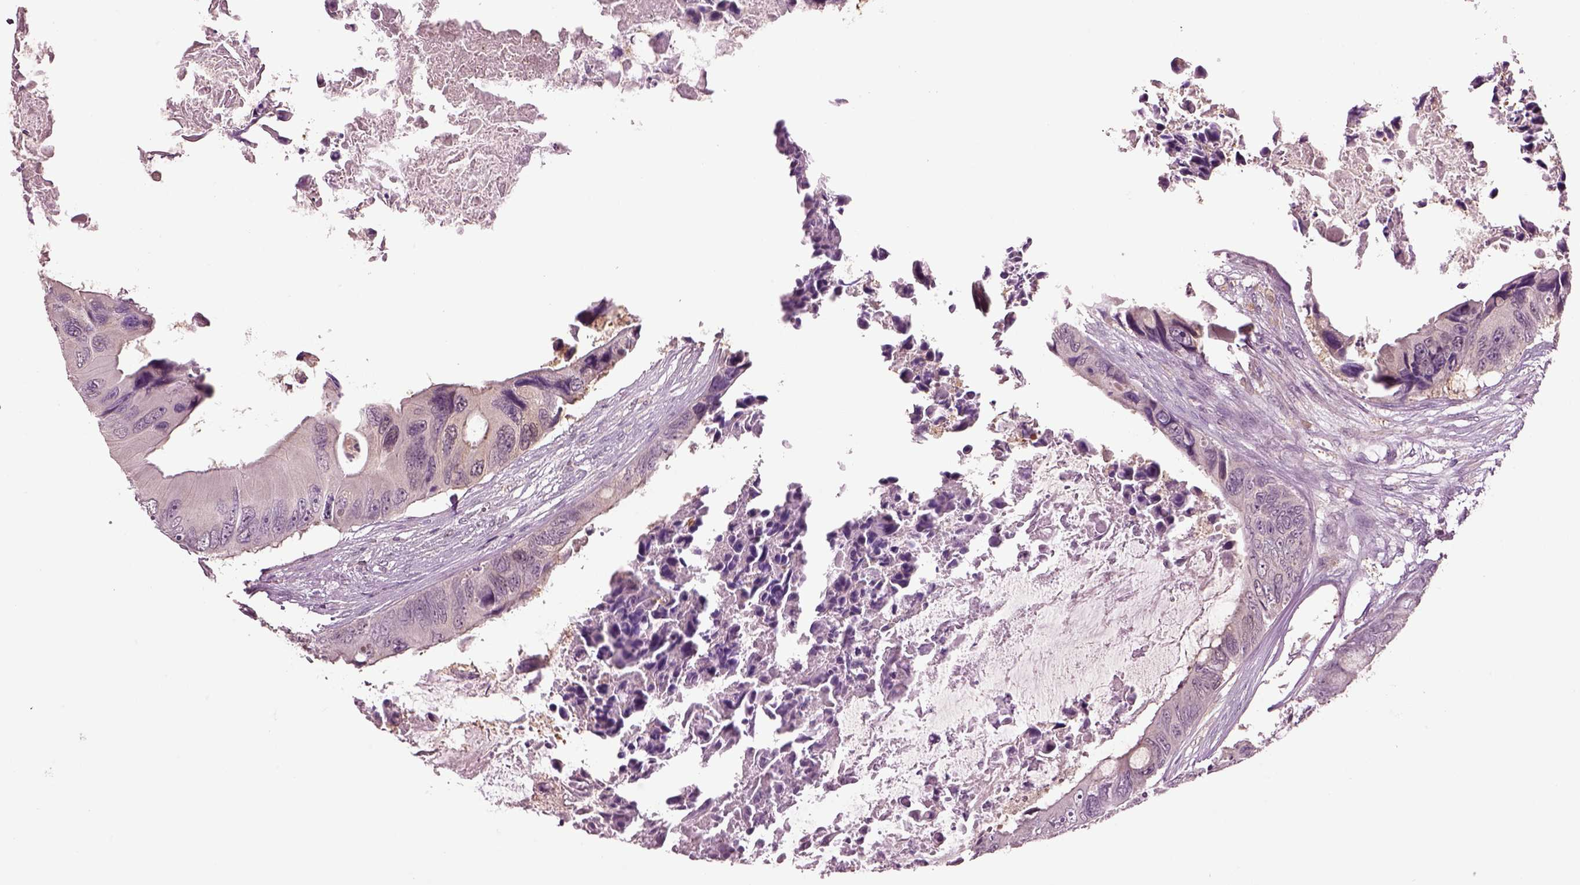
{"staining": {"intensity": "negative", "quantity": "none", "location": "none"}, "tissue": "colorectal cancer", "cell_type": "Tumor cells", "image_type": "cancer", "snomed": [{"axis": "morphology", "description": "Adenocarcinoma, NOS"}, {"axis": "topography", "description": "Rectum"}], "caption": "This is an immunohistochemistry histopathology image of colorectal cancer. There is no staining in tumor cells.", "gene": "CLPSL1", "patient": {"sex": "male", "age": 63}}